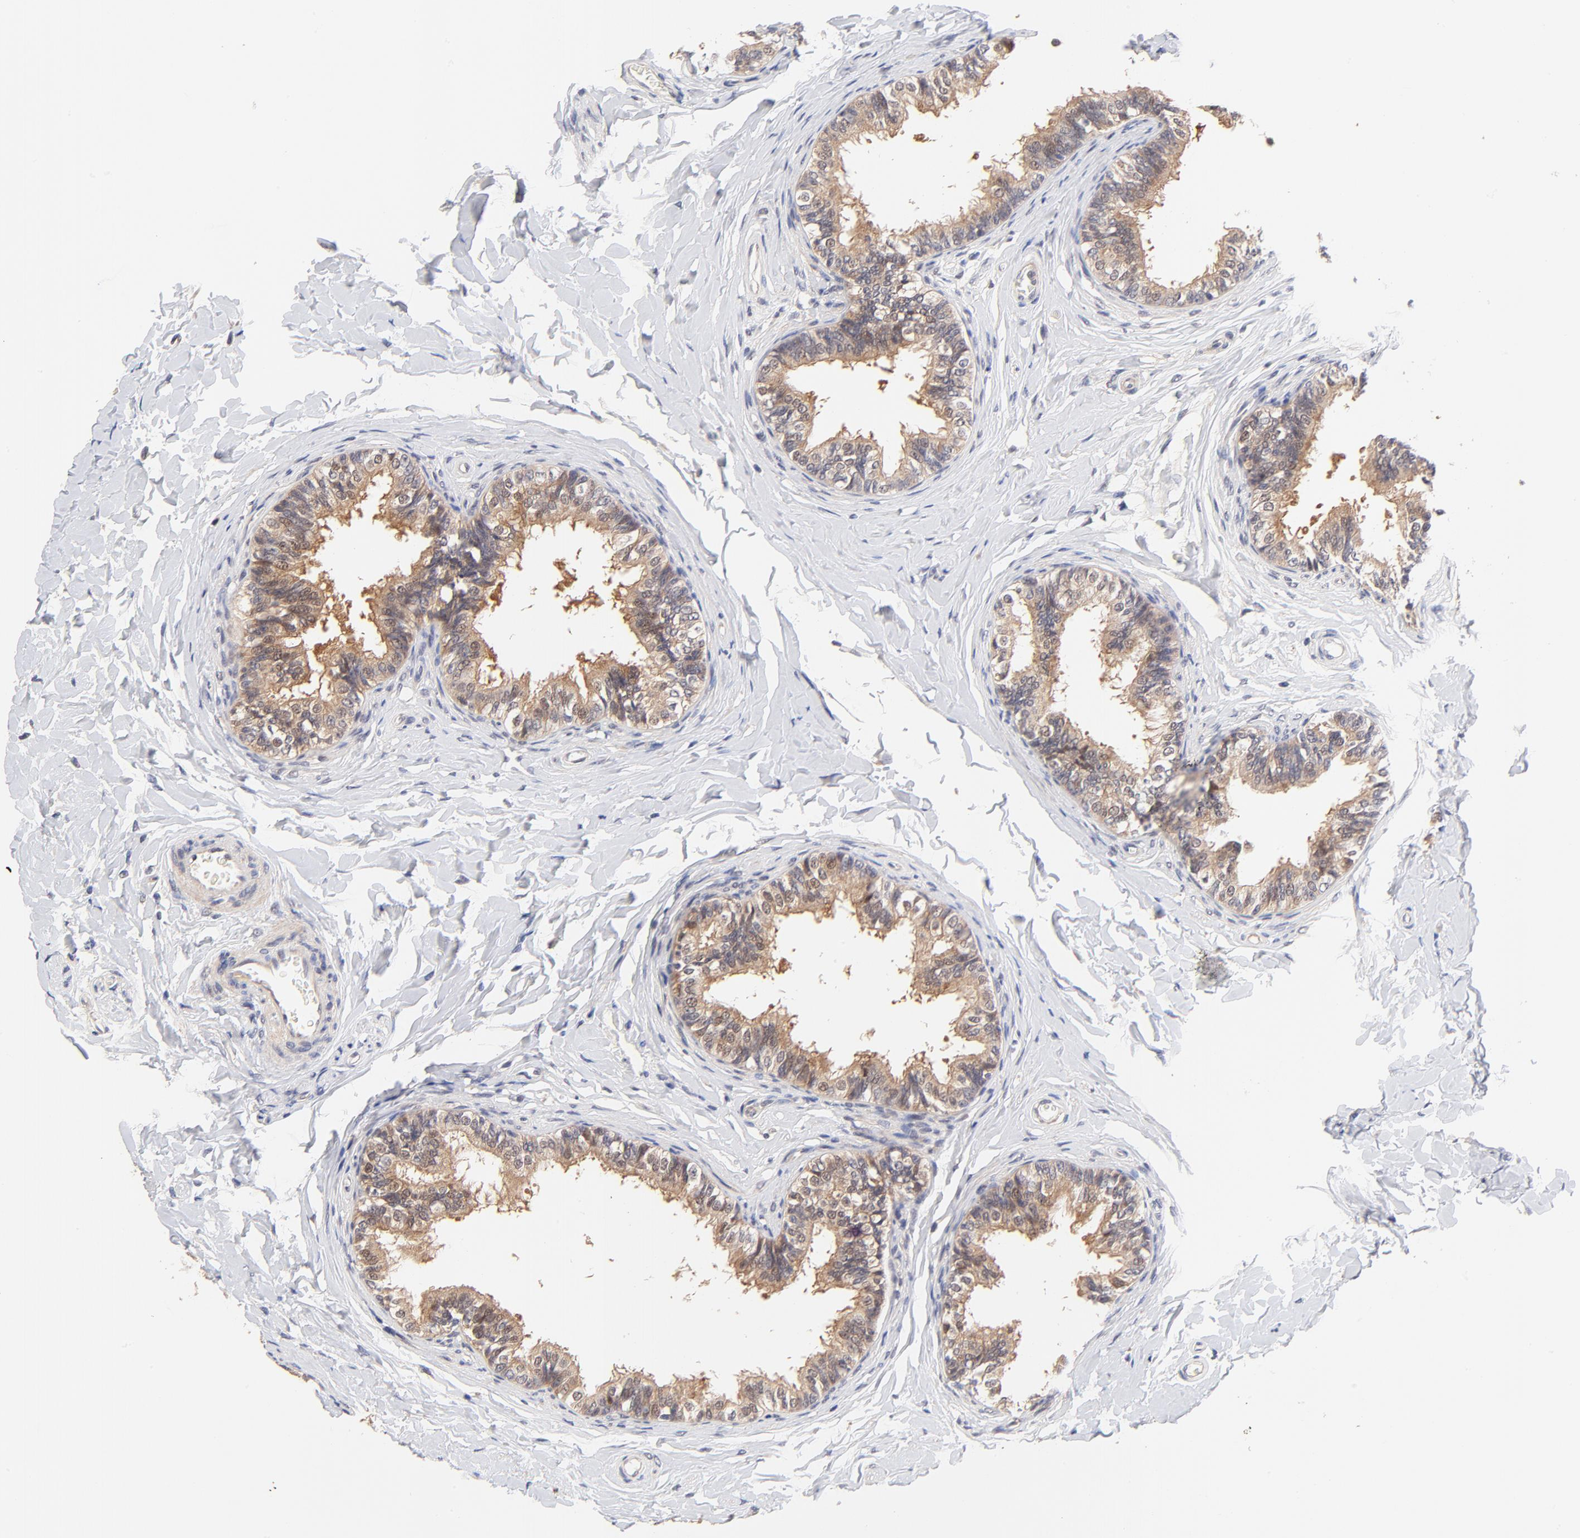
{"staining": {"intensity": "strong", "quantity": ">75%", "location": "cytoplasmic/membranous,nuclear"}, "tissue": "epididymis", "cell_type": "Glandular cells", "image_type": "normal", "snomed": [{"axis": "morphology", "description": "Normal tissue, NOS"}, {"axis": "topography", "description": "Epididymis"}], "caption": "DAB immunohistochemical staining of unremarkable human epididymis demonstrates strong cytoplasmic/membranous,nuclear protein positivity in approximately >75% of glandular cells.", "gene": "TXNL1", "patient": {"sex": "male", "age": 26}}